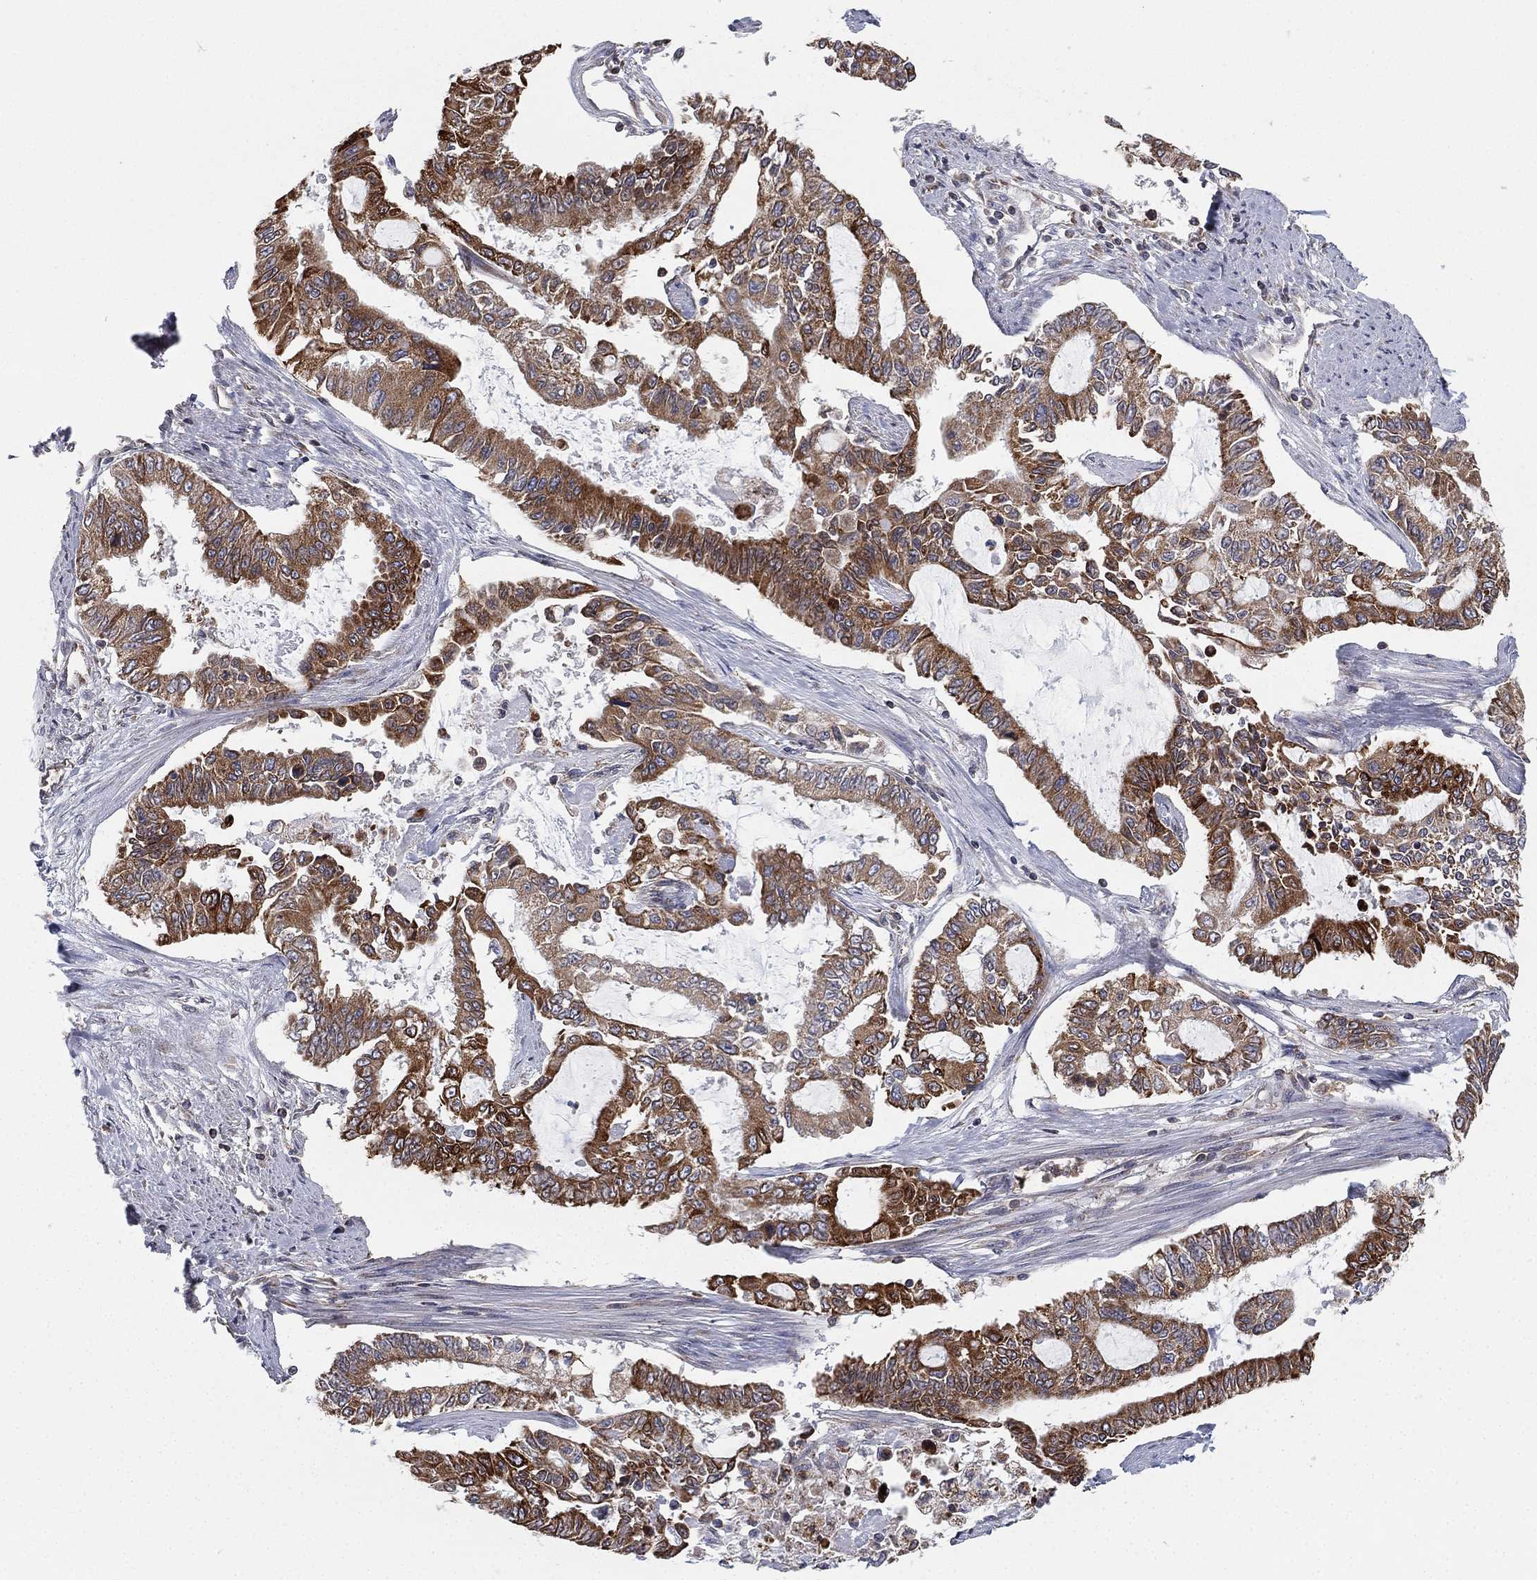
{"staining": {"intensity": "strong", "quantity": "25%-75%", "location": "cytoplasmic/membranous"}, "tissue": "endometrial cancer", "cell_type": "Tumor cells", "image_type": "cancer", "snomed": [{"axis": "morphology", "description": "Adenocarcinoma, NOS"}, {"axis": "topography", "description": "Uterus"}], "caption": "Protein analysis of adenocarcinoma (endometrial) tissue exhibits strong cytoplasmic/membranous expression in about 25%-75% of tumor cells. (DAB = brown stain, brightfield microscopy at high magnification).", "gene": "CYB5B", "patient": {"sex": "female", "age": 59}}